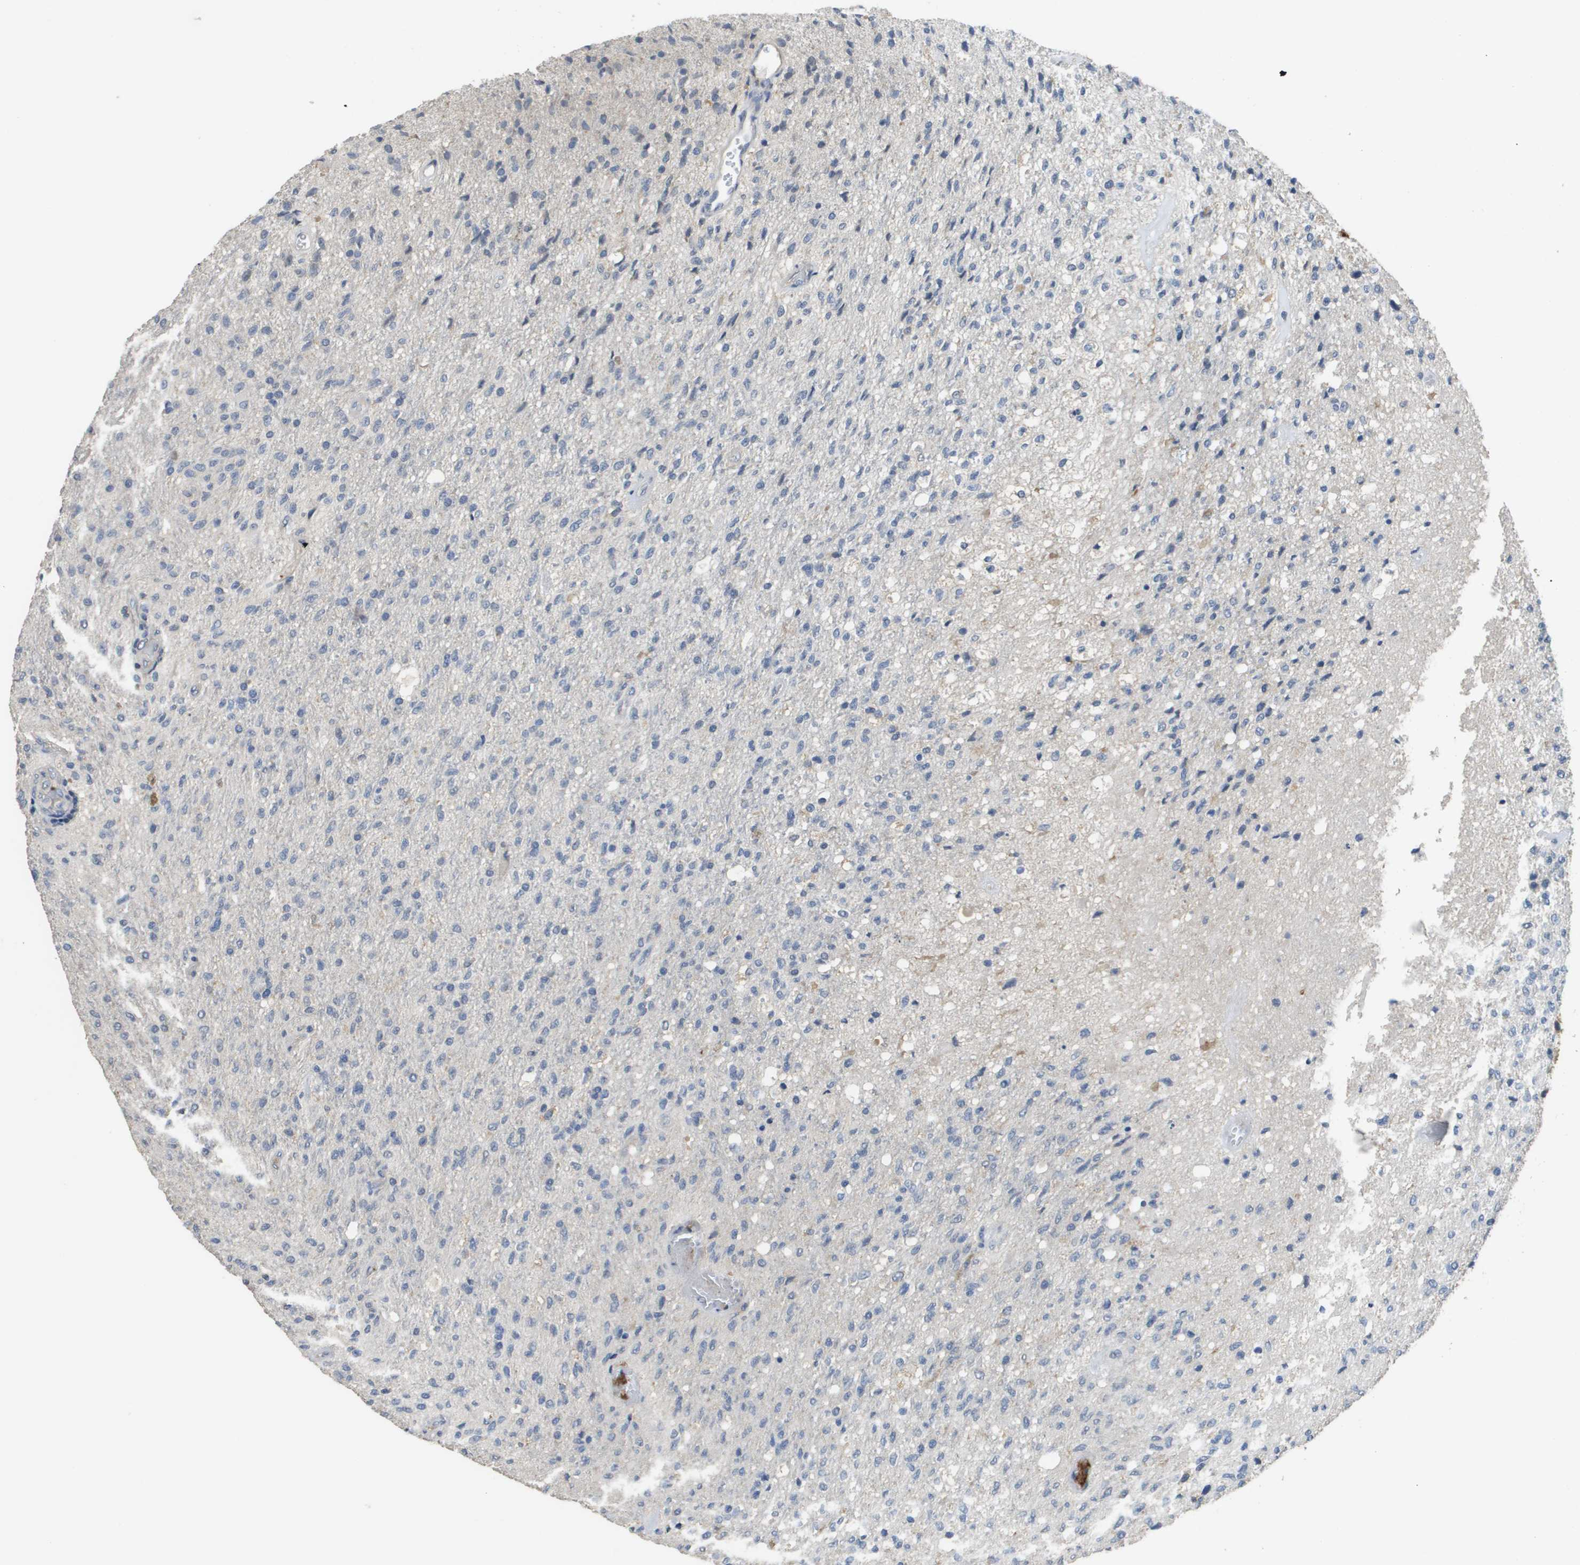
{"staining": {"intensity": "negative", "quantity": "none", "location": "none"}, "tissue": "glioma", "cell_type": "Tumor cells", "image_type": "cancer", "snomed": [{"axis": "morphology", "description": "Normal tissue, NOS"}, {"axis": "morphology", "description": "Glioma, malignant, High grade"}, {"axis": "topography", "description": "Cerebral cortex"}], "caption": "The photomicrograph reveals no staining of tumor cells in malignant glioma (high-grade). (Brightfield microscopy of DAB (3,3'-diaminobenzidine) immunohistochemistry at high magnification).", "gene": "RAB27B", "patient": {"sex": "male", "age": 77}}